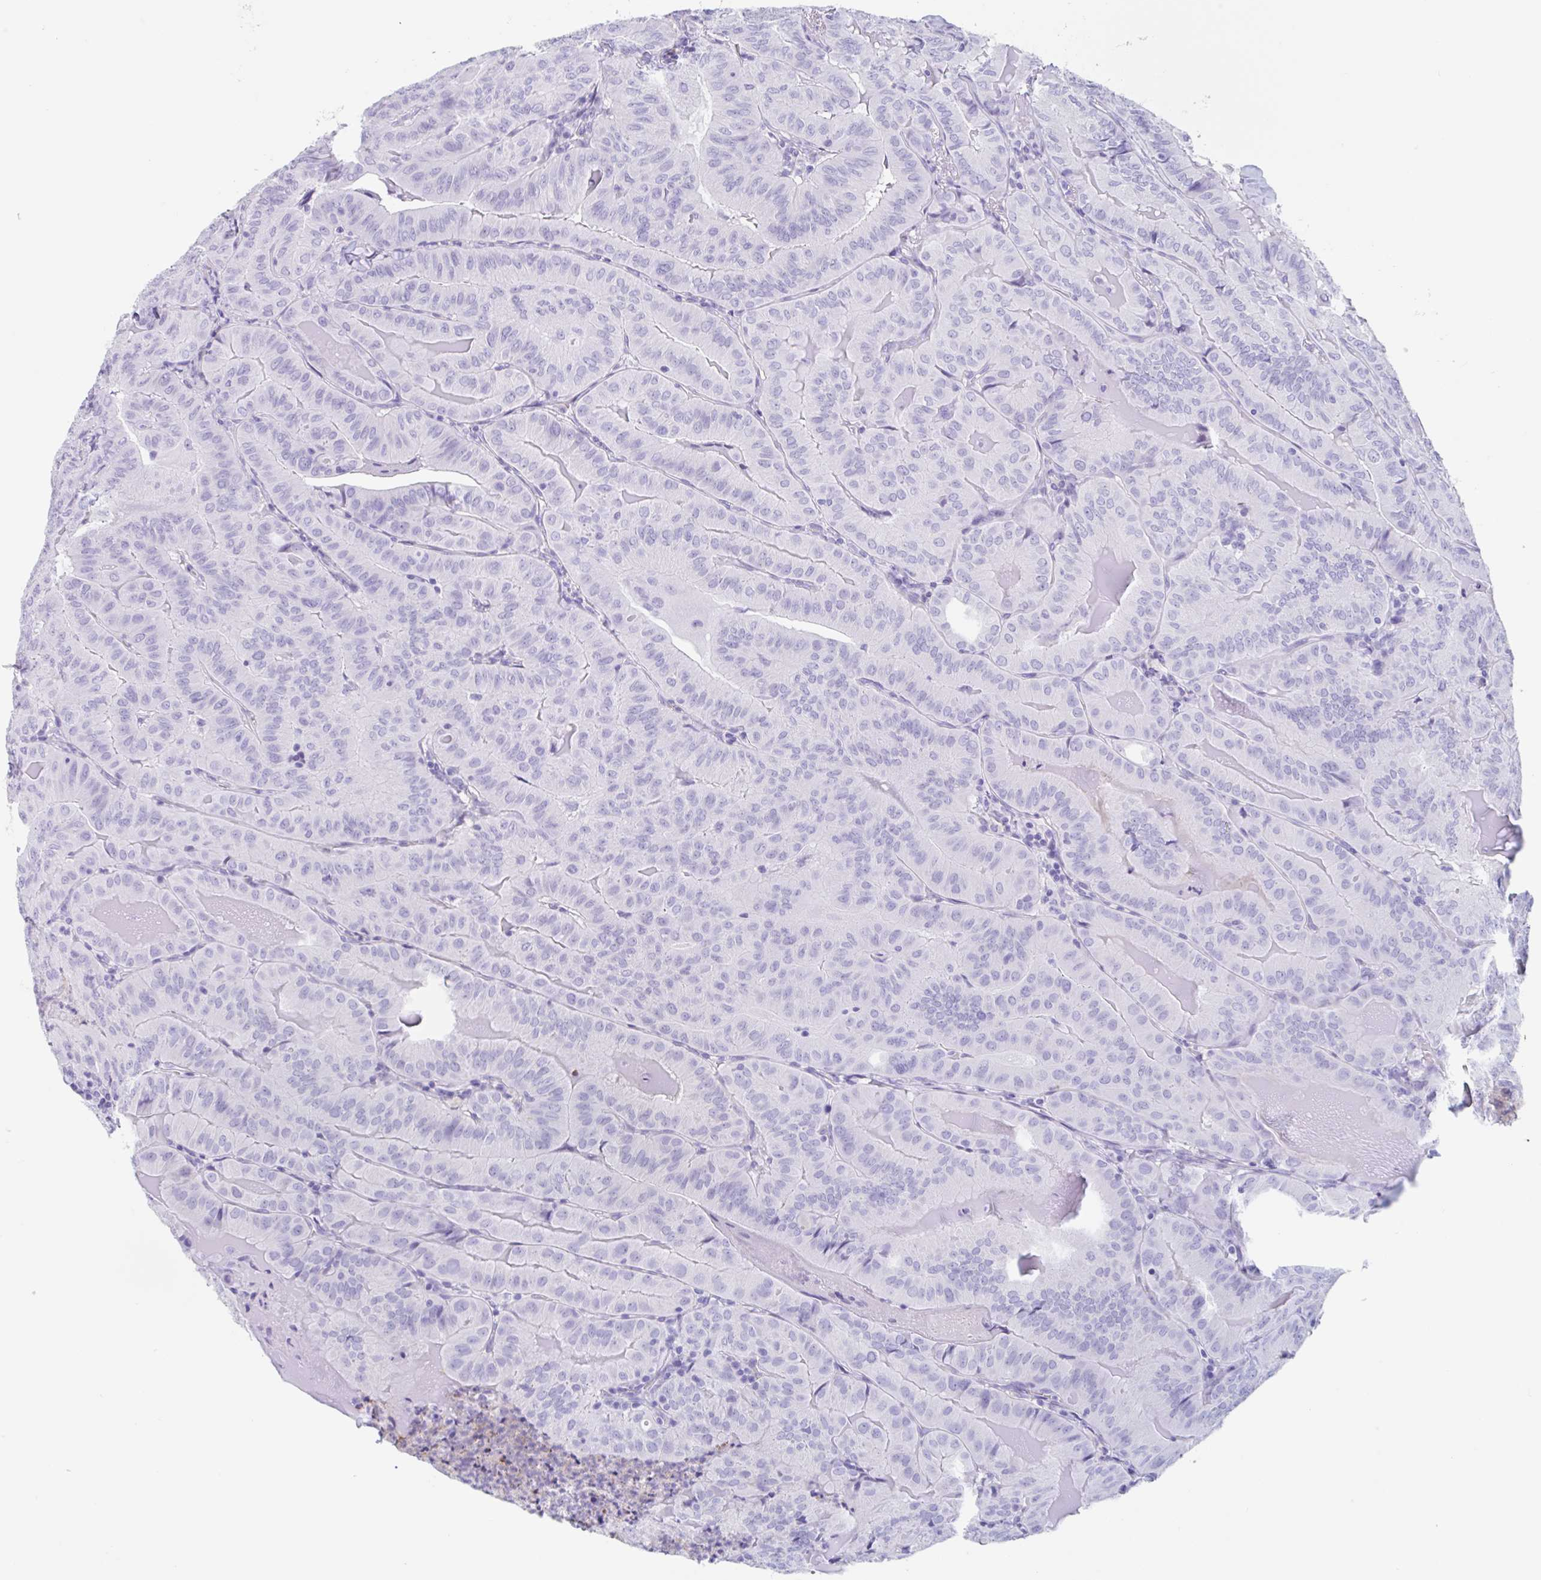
{"staining": {"intensity": "negative", "quantity": "none", "location": "none"}, "tissue": "thyroid cancer", "cell_type": "Tumor cells", "image_type": "cancer", "snomed": [{"axis": "morphology", "description": "Papillary adenocarcinoma, NOS"}, {"axis": "topography", "description": "Thyroid gland"}], "caption": "Thyroid cancer was stained to show a protein in brown. There is no significant staining in tumor cells.", "gene": "TAS2R41", "patient": {"sex": "female", "age": 68}}